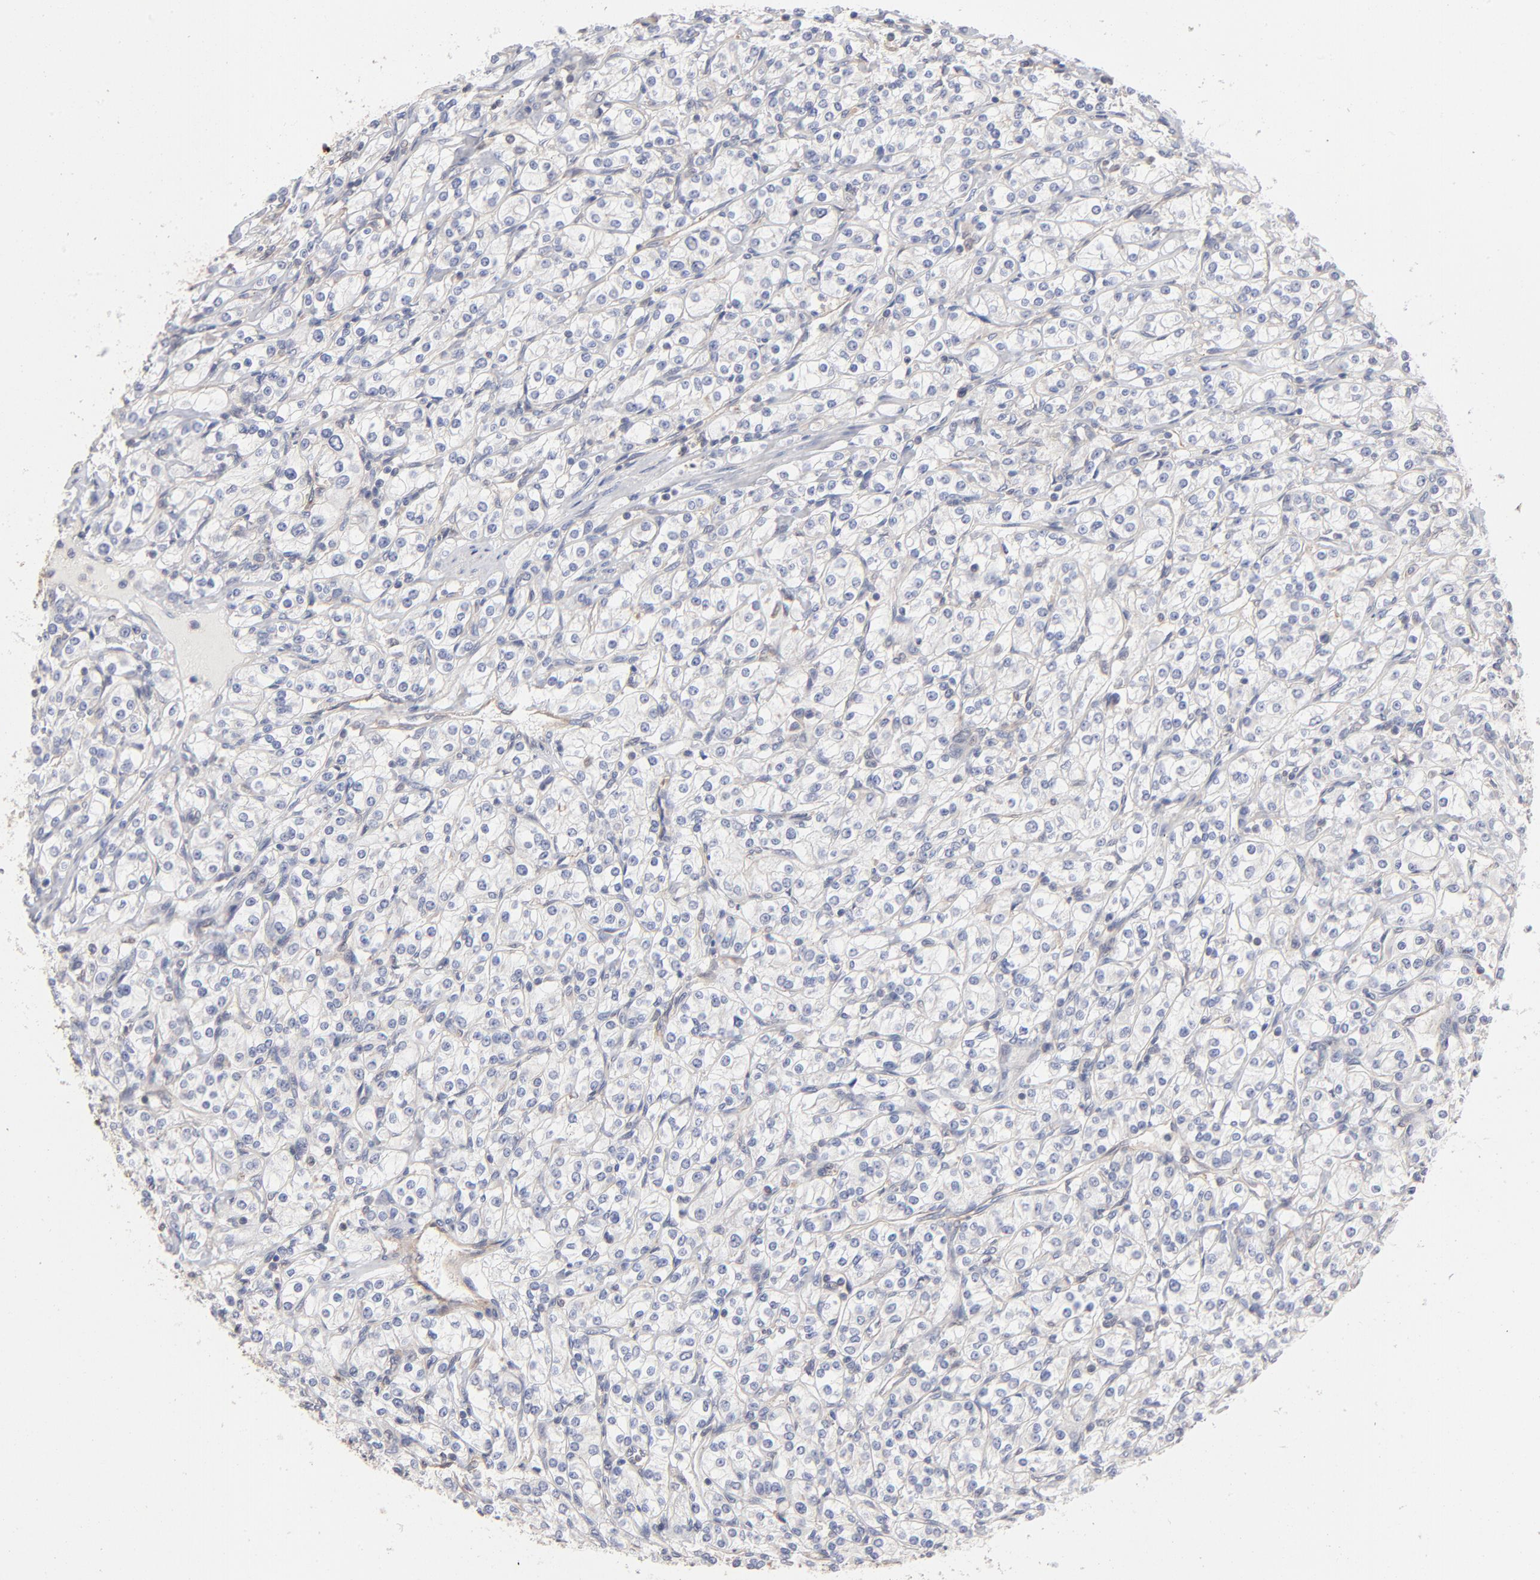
{"staining": {"intensity": "negative", "quantity": "none", "location": "none"}, "tissue": "renal cancer", "cell_type": "Tumor cells", "image_type": "cancer", "snomed": [{"axis": "morphology", "description": "Adenocarcinoma, NOS"}, {"axis": "topography", "description": "Kidney"}], "caption": "The IHC micrograph has no significant expression in tumor cells of renal cancer (adenocarcinoma) tissue.", "gene": "ARHGEF6", "patient": {"sex": "male", "age": 77}}